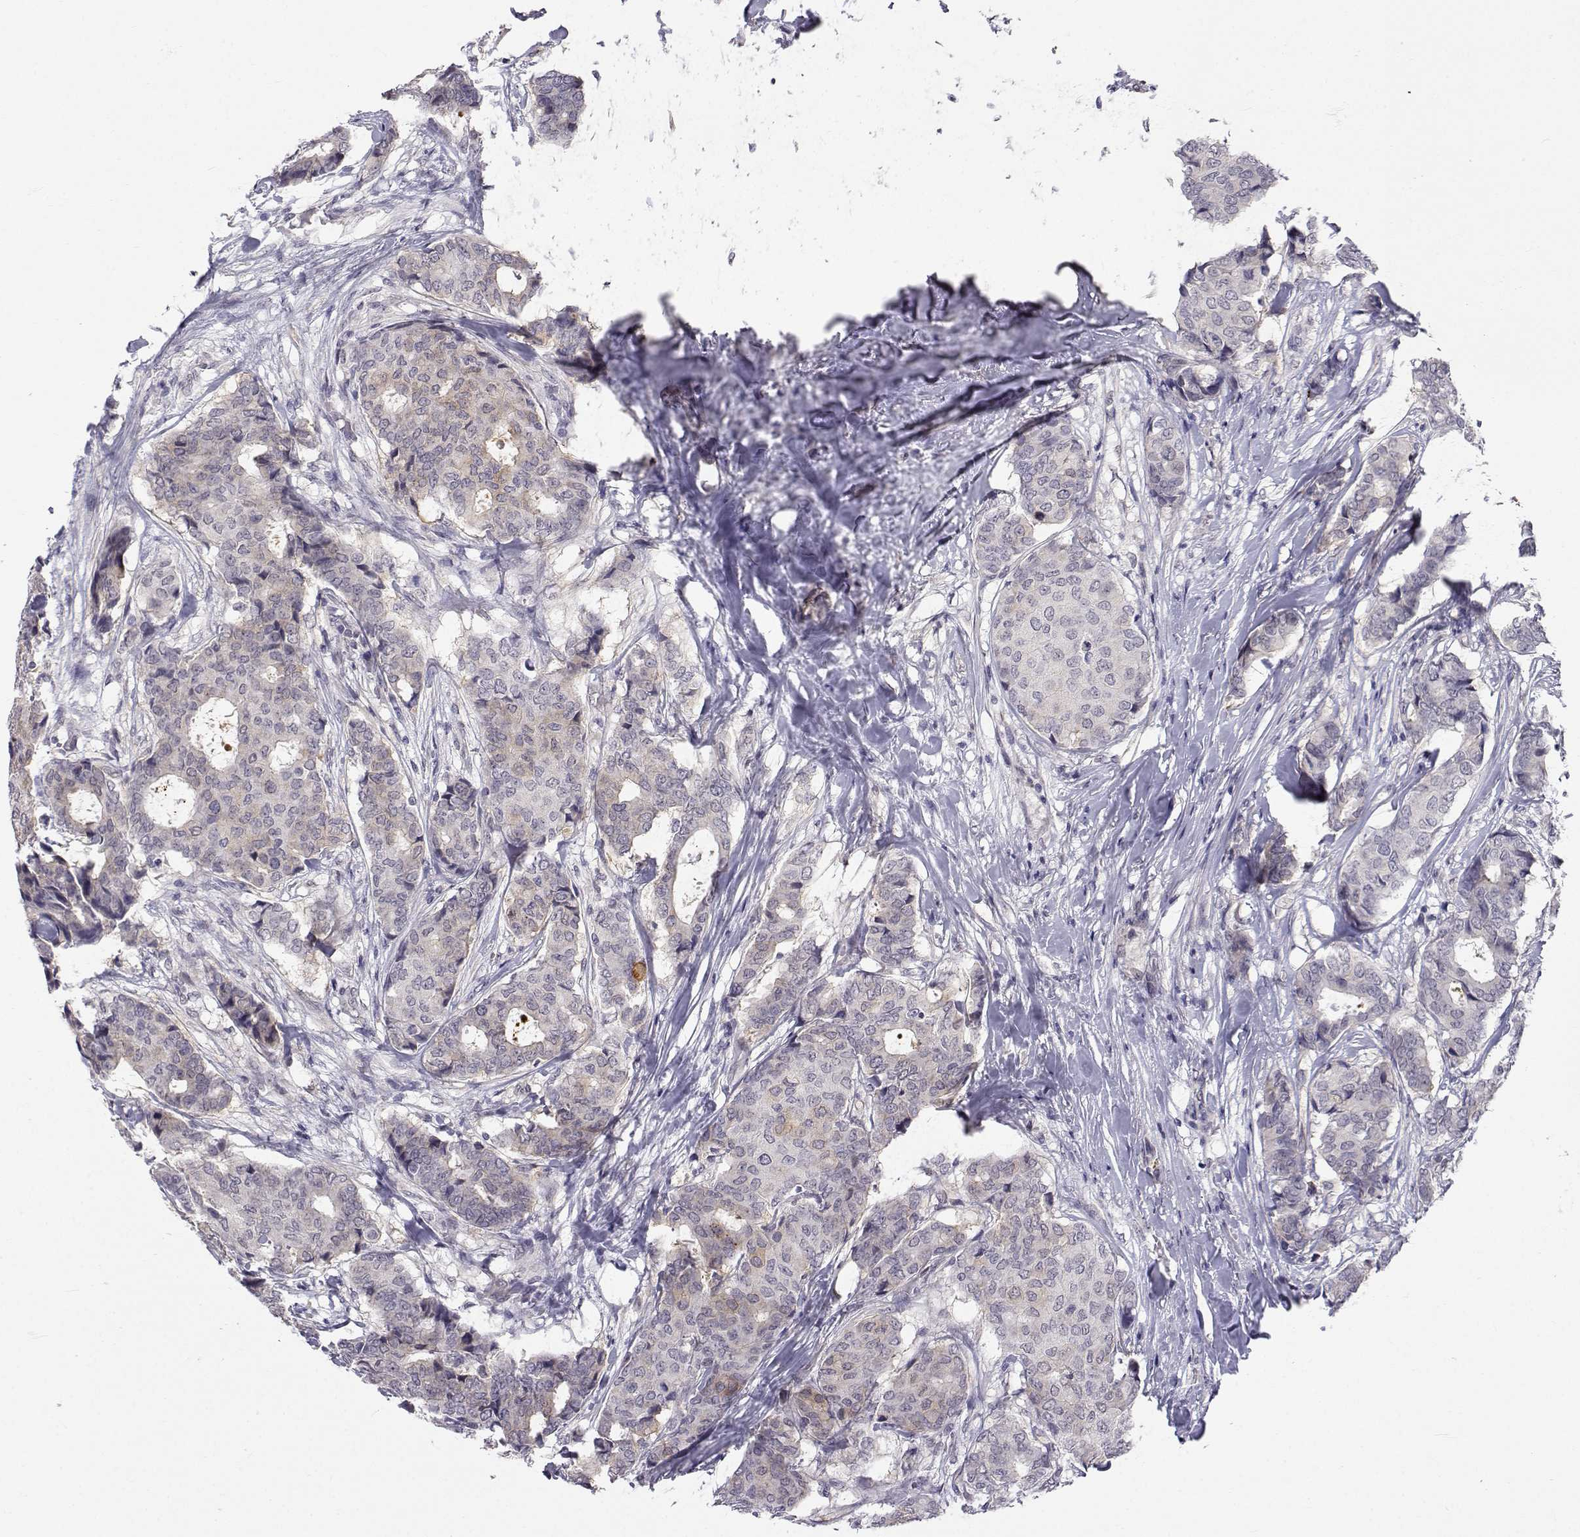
{"staining": {"intensity": "weak", "quantity": "<25%", "location": "cytoplasmic/membranous"}, "tissue": "breast cancer", "cell_type": "Tumor cells", "image_type": "cancer", "snomed": [{"axis": "morphology", "description": "Duct carcinoma"}, {"axis": "topography", "description": "Breast"}], "caption": "Immunohistochemistry photomicrograph of breast cancer stained for a protein (brown), which reveals no staining in tumor cells.", "gene": "SLC6A3", "patient": {"sex": "female", "age": 75}}